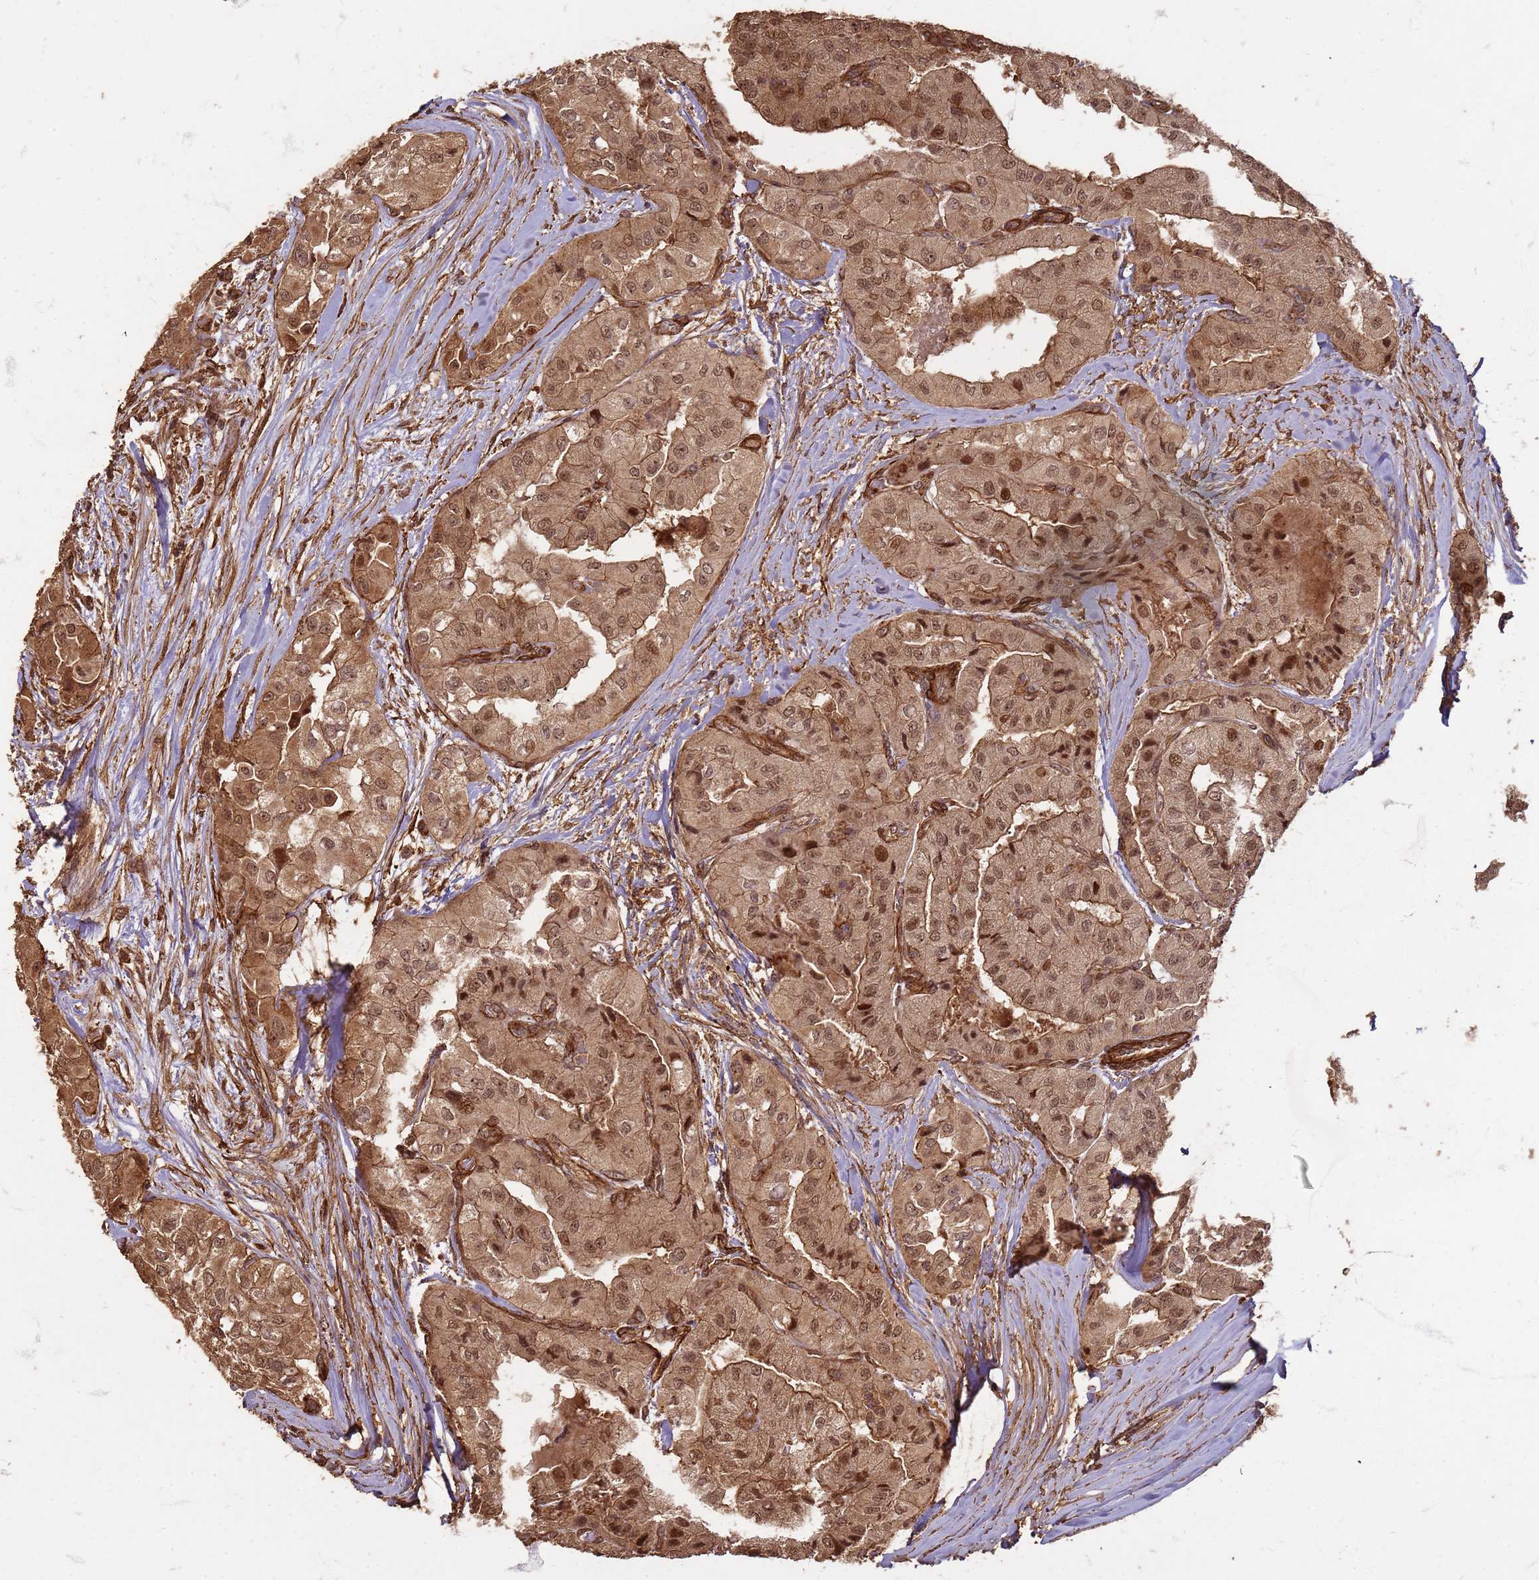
{"staining": {"intensity": "moderate", "quantity": ">75%", "location": "cytoplasmic/membranous,nuclear"}, "tissue": "thyroid cancer", "cell_type": "Tumor cells", "image_type": "cancer", "snomed": [{"axis": "morphology", "description": "Papillary adenocarcinoma, NOS"}, {"axis": "topography", "description": "Thyroid gland"}], "caption": "About >75% of tumor cells in thyroid cancer reveal moderate cytoplasmic/membranous and nuclear protein positivity as visualized by brown immunohistochemical staining.", "gene": "KIF26A", "patient": {"sex": "female", "age": 59}}